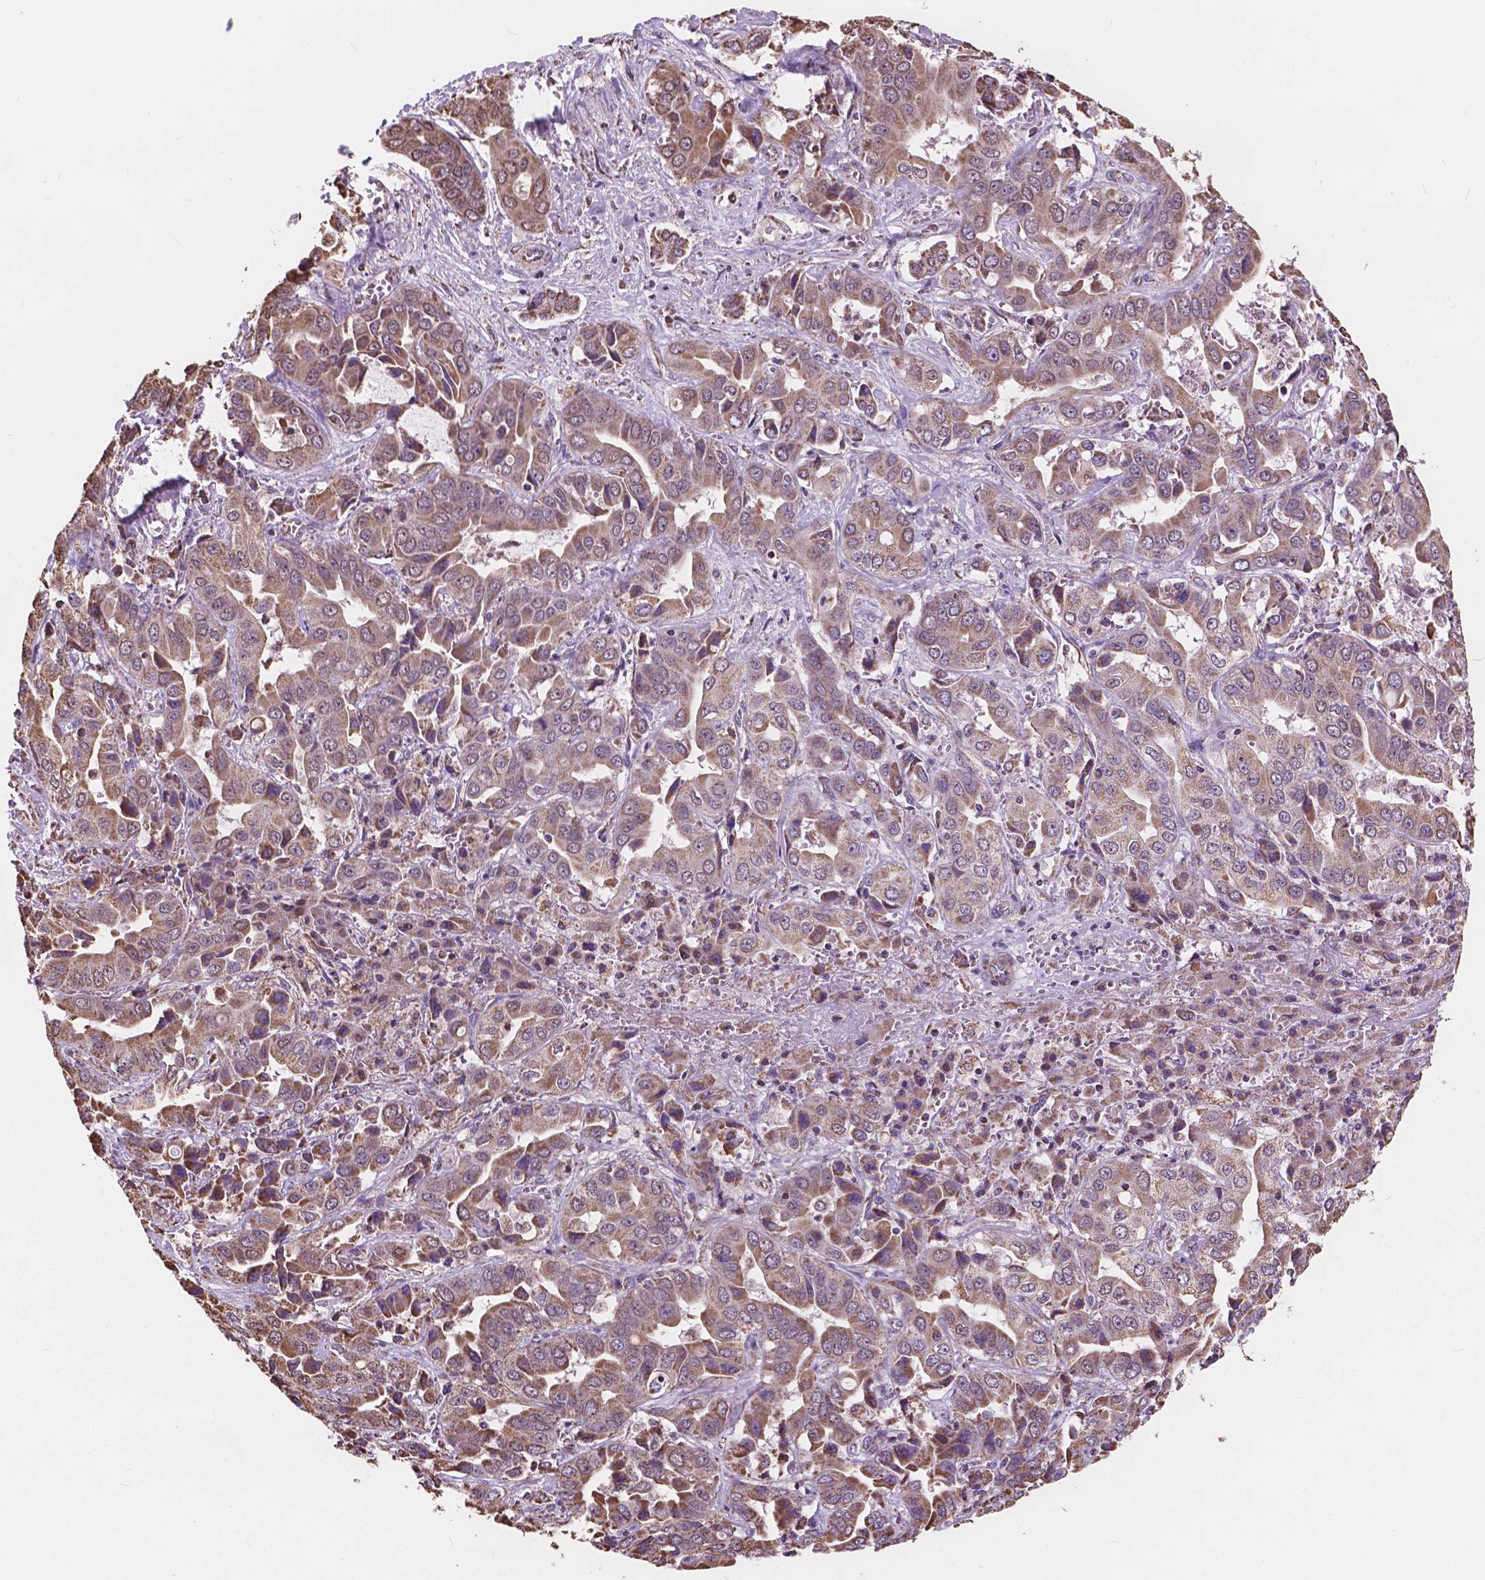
{"staining": {"intensity": "moderate", "quantity": ">75%", "location": "cytoplasmic/membranous,nuclear"}, "tissue": "liver cancer", "cell_type": "Tumor cells", "image_type": "cancer", "snomed": [{"axis": "morphology", "description": "Cholangiocarcinoma"}, {"axis": "topography", "description": "Liver"}], "caption": "Tumor cells reveal medium levels of moderate cytoplasmic/membranous and nuclear positivity in approximately >75% of cells in human liver cancer (cholangiocarcinoma). Using DAB (3,3'-diaminobenzidine) (brown) and hematoxylin (blue) stains, captured at high magnification using brightfield microscopy.", "gene": "SCOC", "patient": {"sex": "female", "age": 52}}